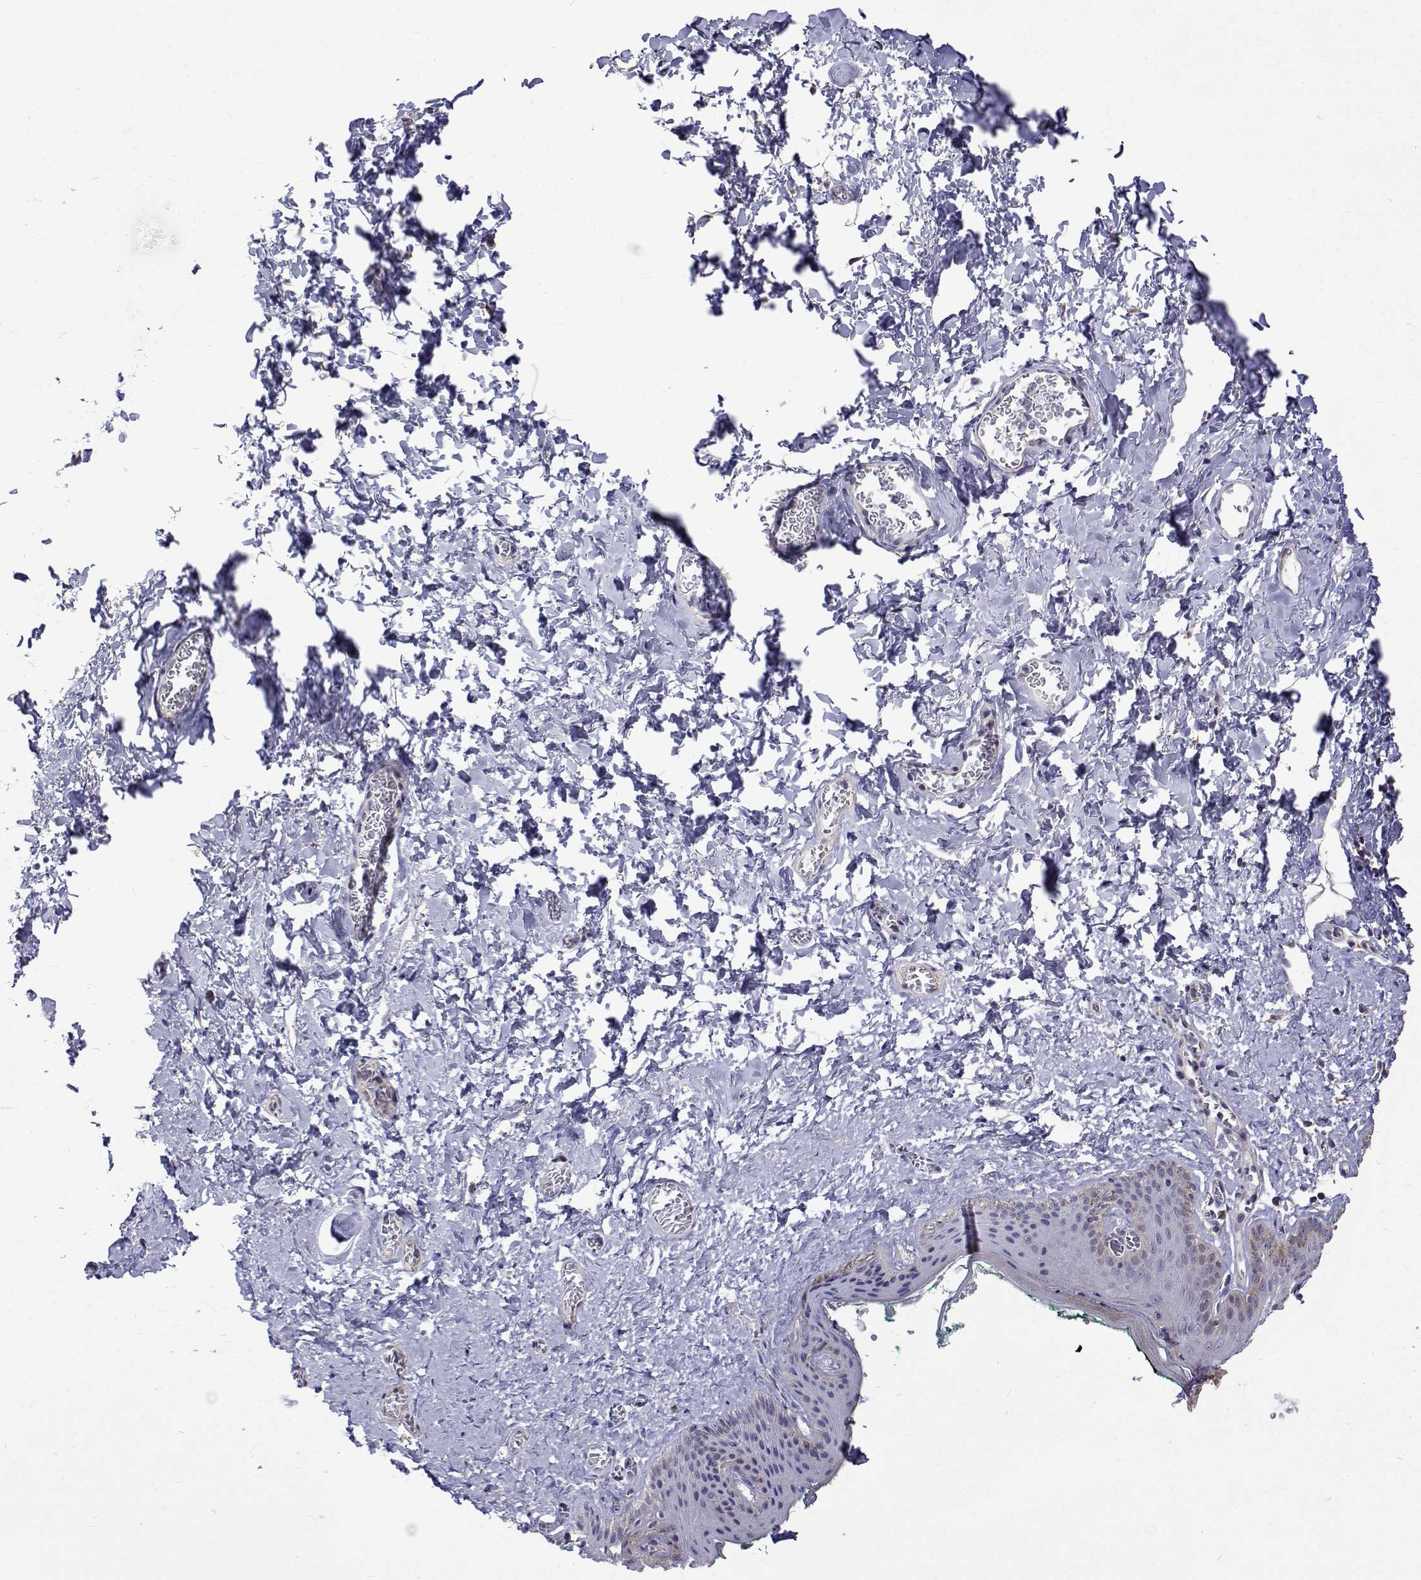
{"staining": {"intensity": "negative", "quantity": "none", "location": "none"}, "tissue": "skin", "cell_type": "Epidermal cells", "image_type": "normal", "snomed": [{"axis": "morphology", "description": "Normal tissue, NOS"}, {"axis": "topography", "description": "Vulva"}, {"axis": "topography", "description": "Peripheral nerve tissue"}], "caption": "The photomicrograph shows no significant positivity in epidermal cells of skin. (Stains: DAB immunohistochemistry with hematoxylin counter stain, Microscopy: brightfield microscopy at high magnification).", "gene": "PADI1", "patient": {"sex": "female", "age": 66}}